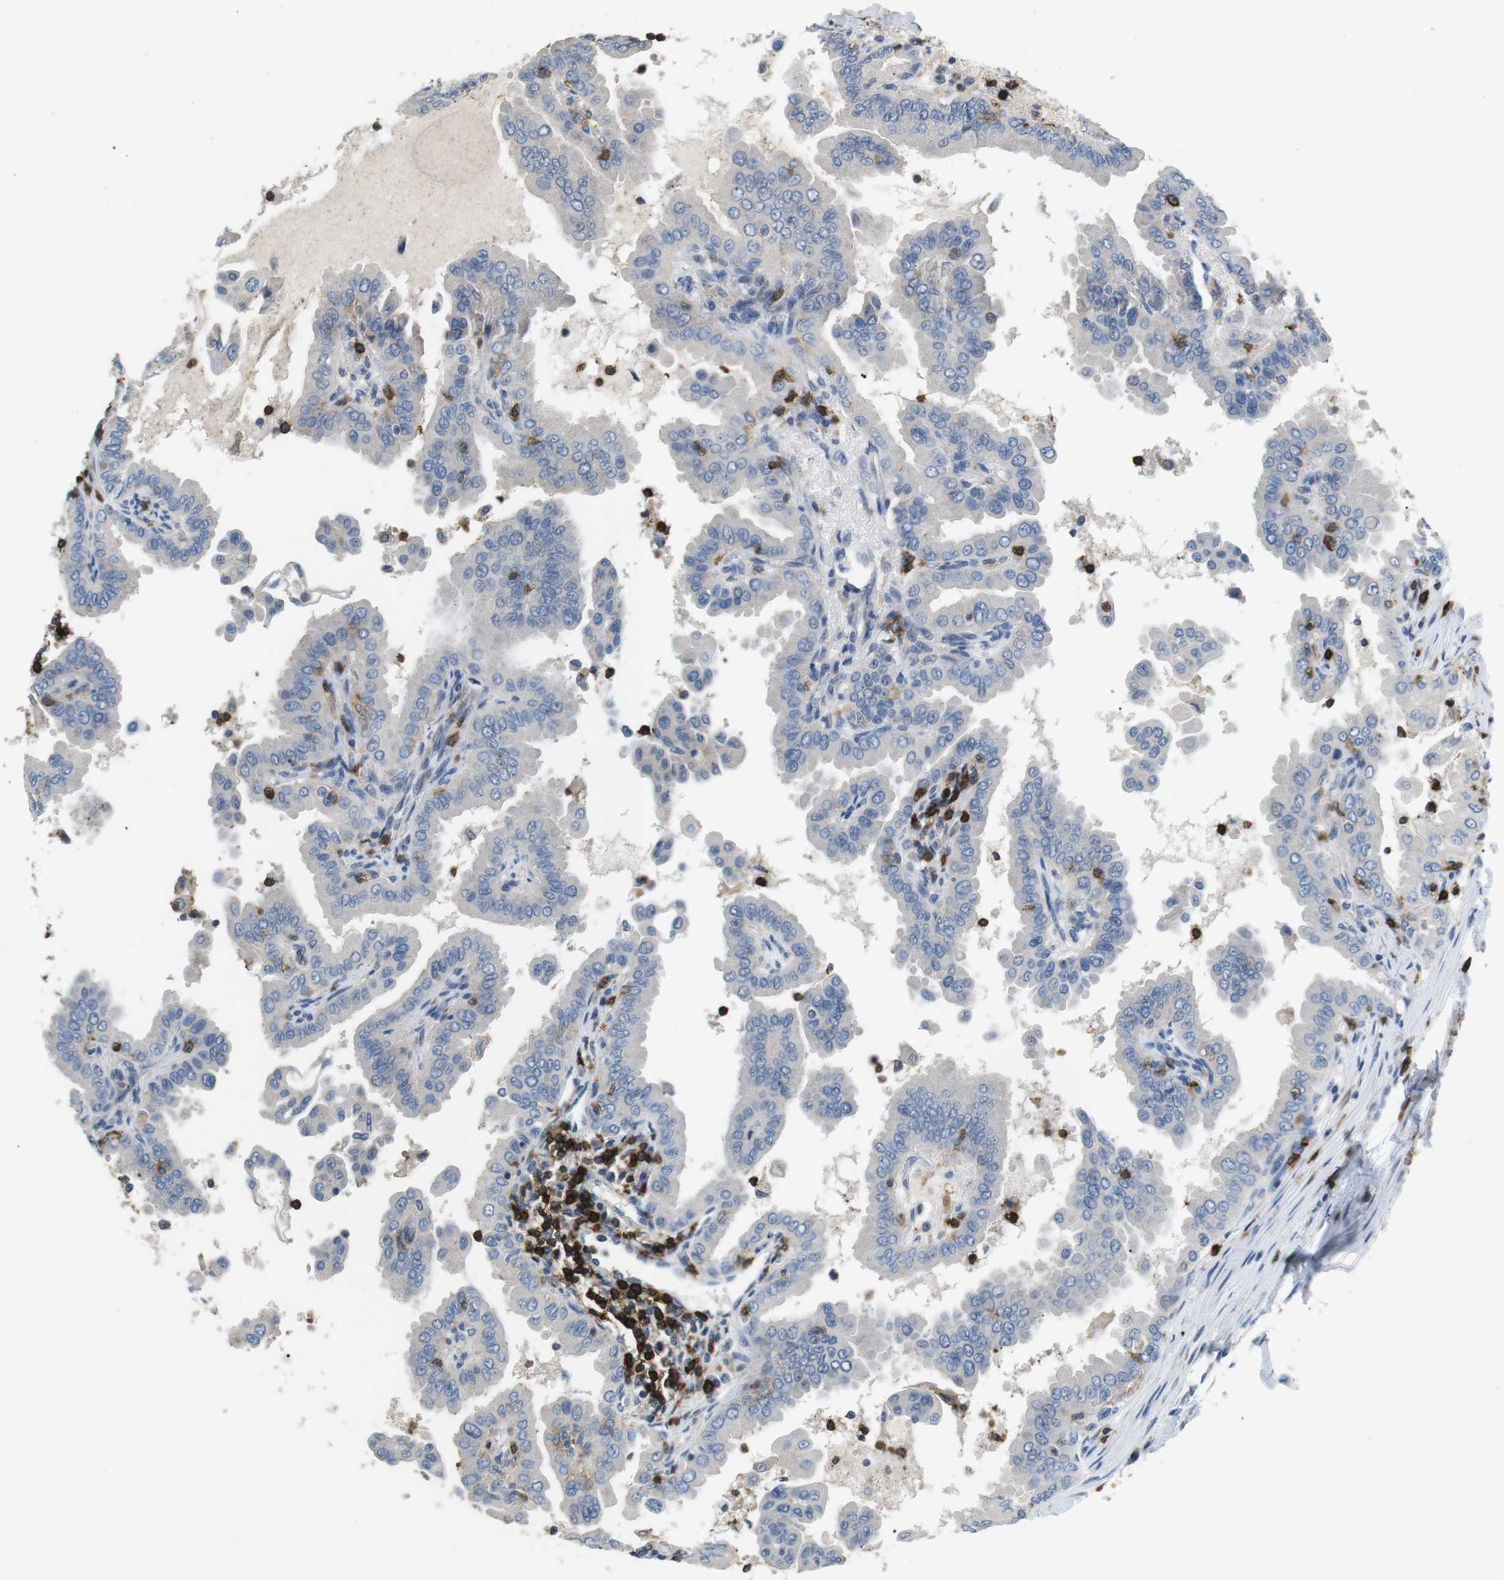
{"staining": {"intensity": "negative", "quantity": "none", "location": "none"}, "tissue": "thyroid cancer", "cell_type": "Tumor cells", "image_type": "cancer", "snomed": [{"axis": "morphology", "description": "Papillary adenocarcinoma, NOS"}, {"axis": "topography", "description": "Thyroid gland"}], "caption": "Tumor cells are negative for protein expression in human papillary adenocarcinoma (thyroid).", "gene": "CD6", "patient": {"sex": "male", "age": 33}}